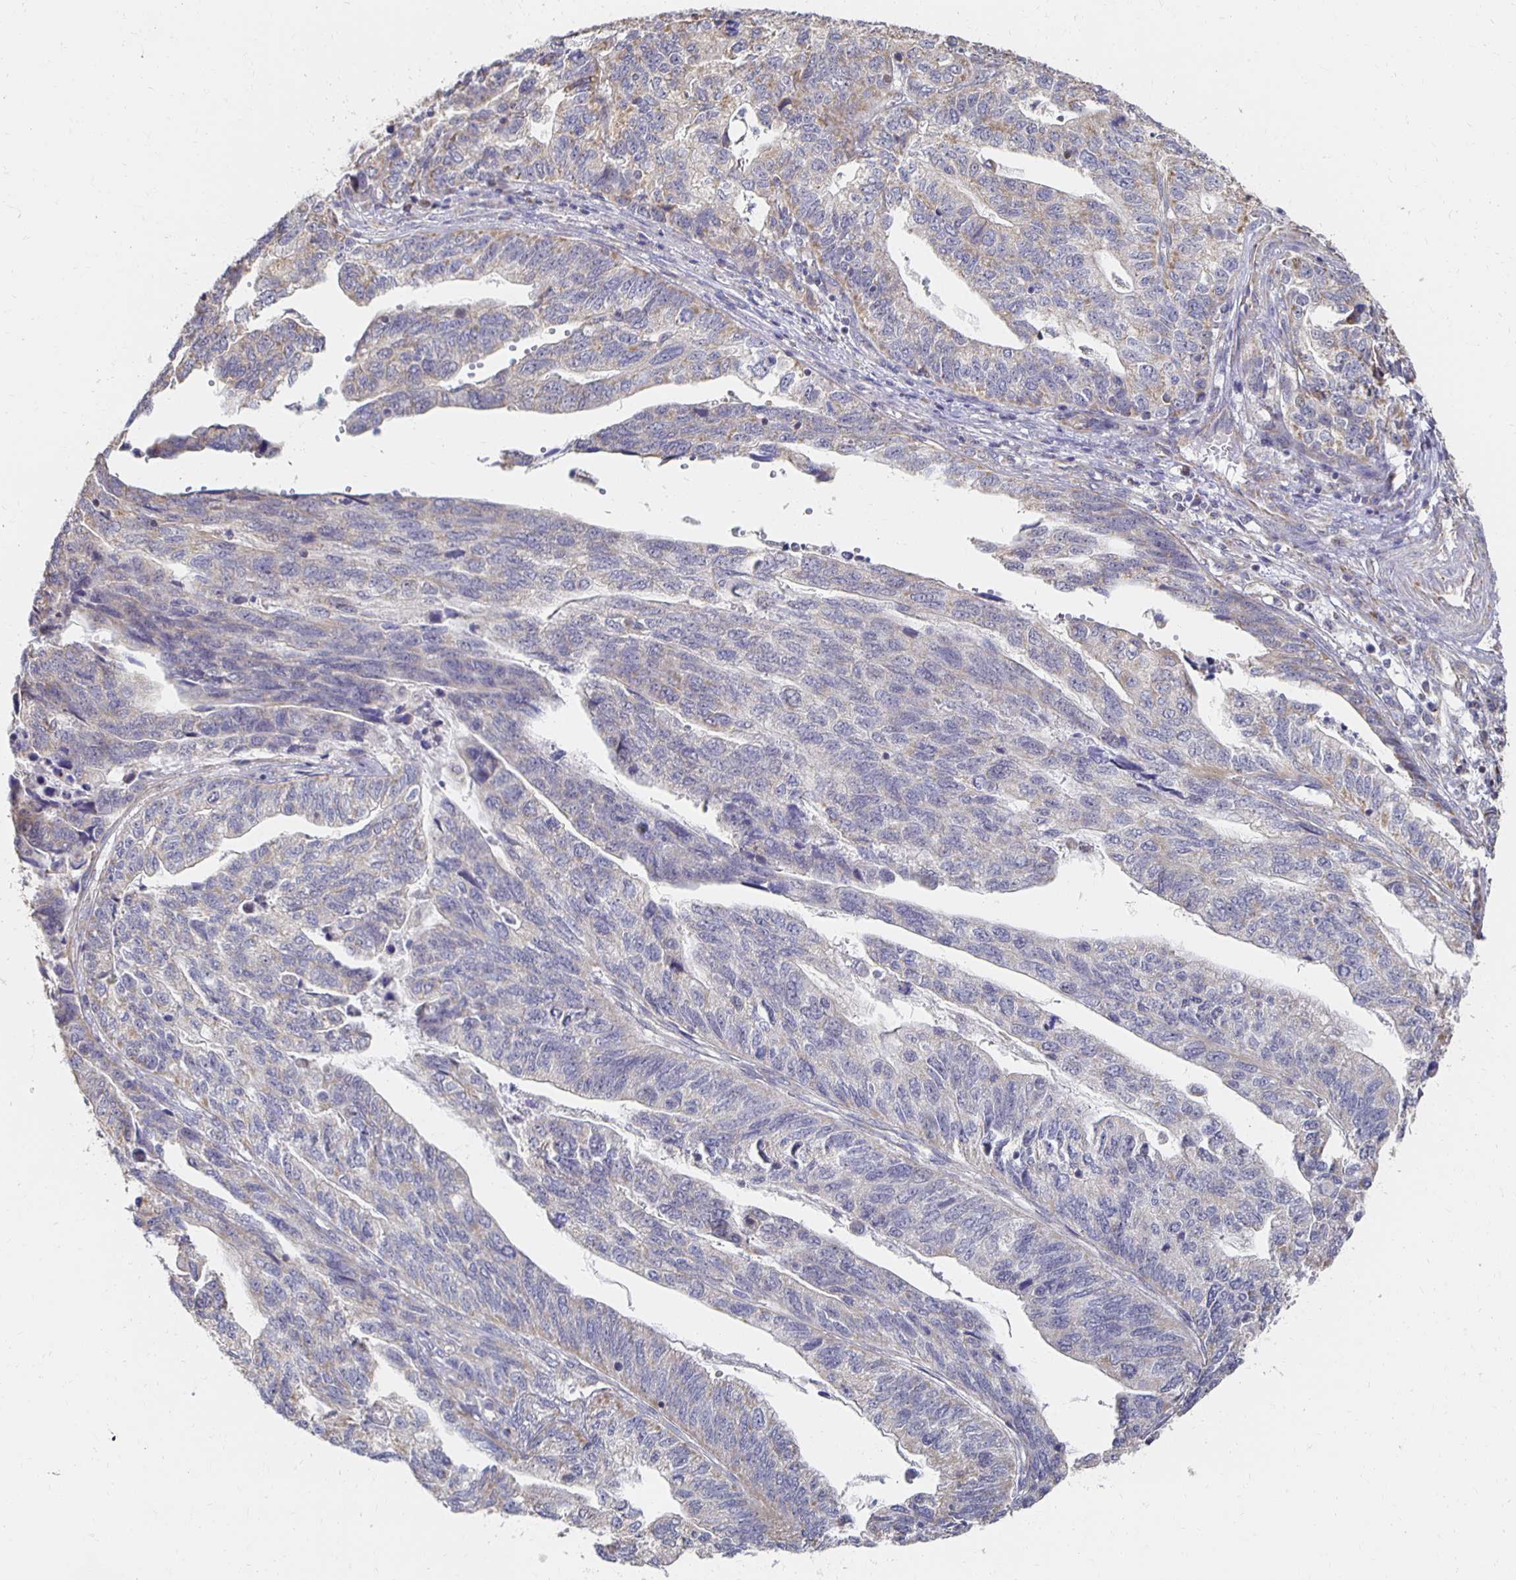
{"staining": {"intensity": "weak", "quantity": "<25%", "location": "cytoplasmic/membranous"}, "tissue": "stomach cancer", "cell_type": "Tumor cells", "image_type": "cancer", "snomed": [{"axis": "morphology", "description": "Adenocarcinoma, NOS"}, {"axis": "topography", "description": "Stomach, upper"}], "caption": "DAB (3,3'-diaminobenzidine) immunohistochemical staining of human stomach adenocarcinoma shows no significant positivity in tumor cells. (Brightfield microscopy of DAB (3,3'-diaminobenzidine) immunohistochemistry at high magnification).", "gene": "NKX2-8", "patient": {"sex": "female", "age": 67}}